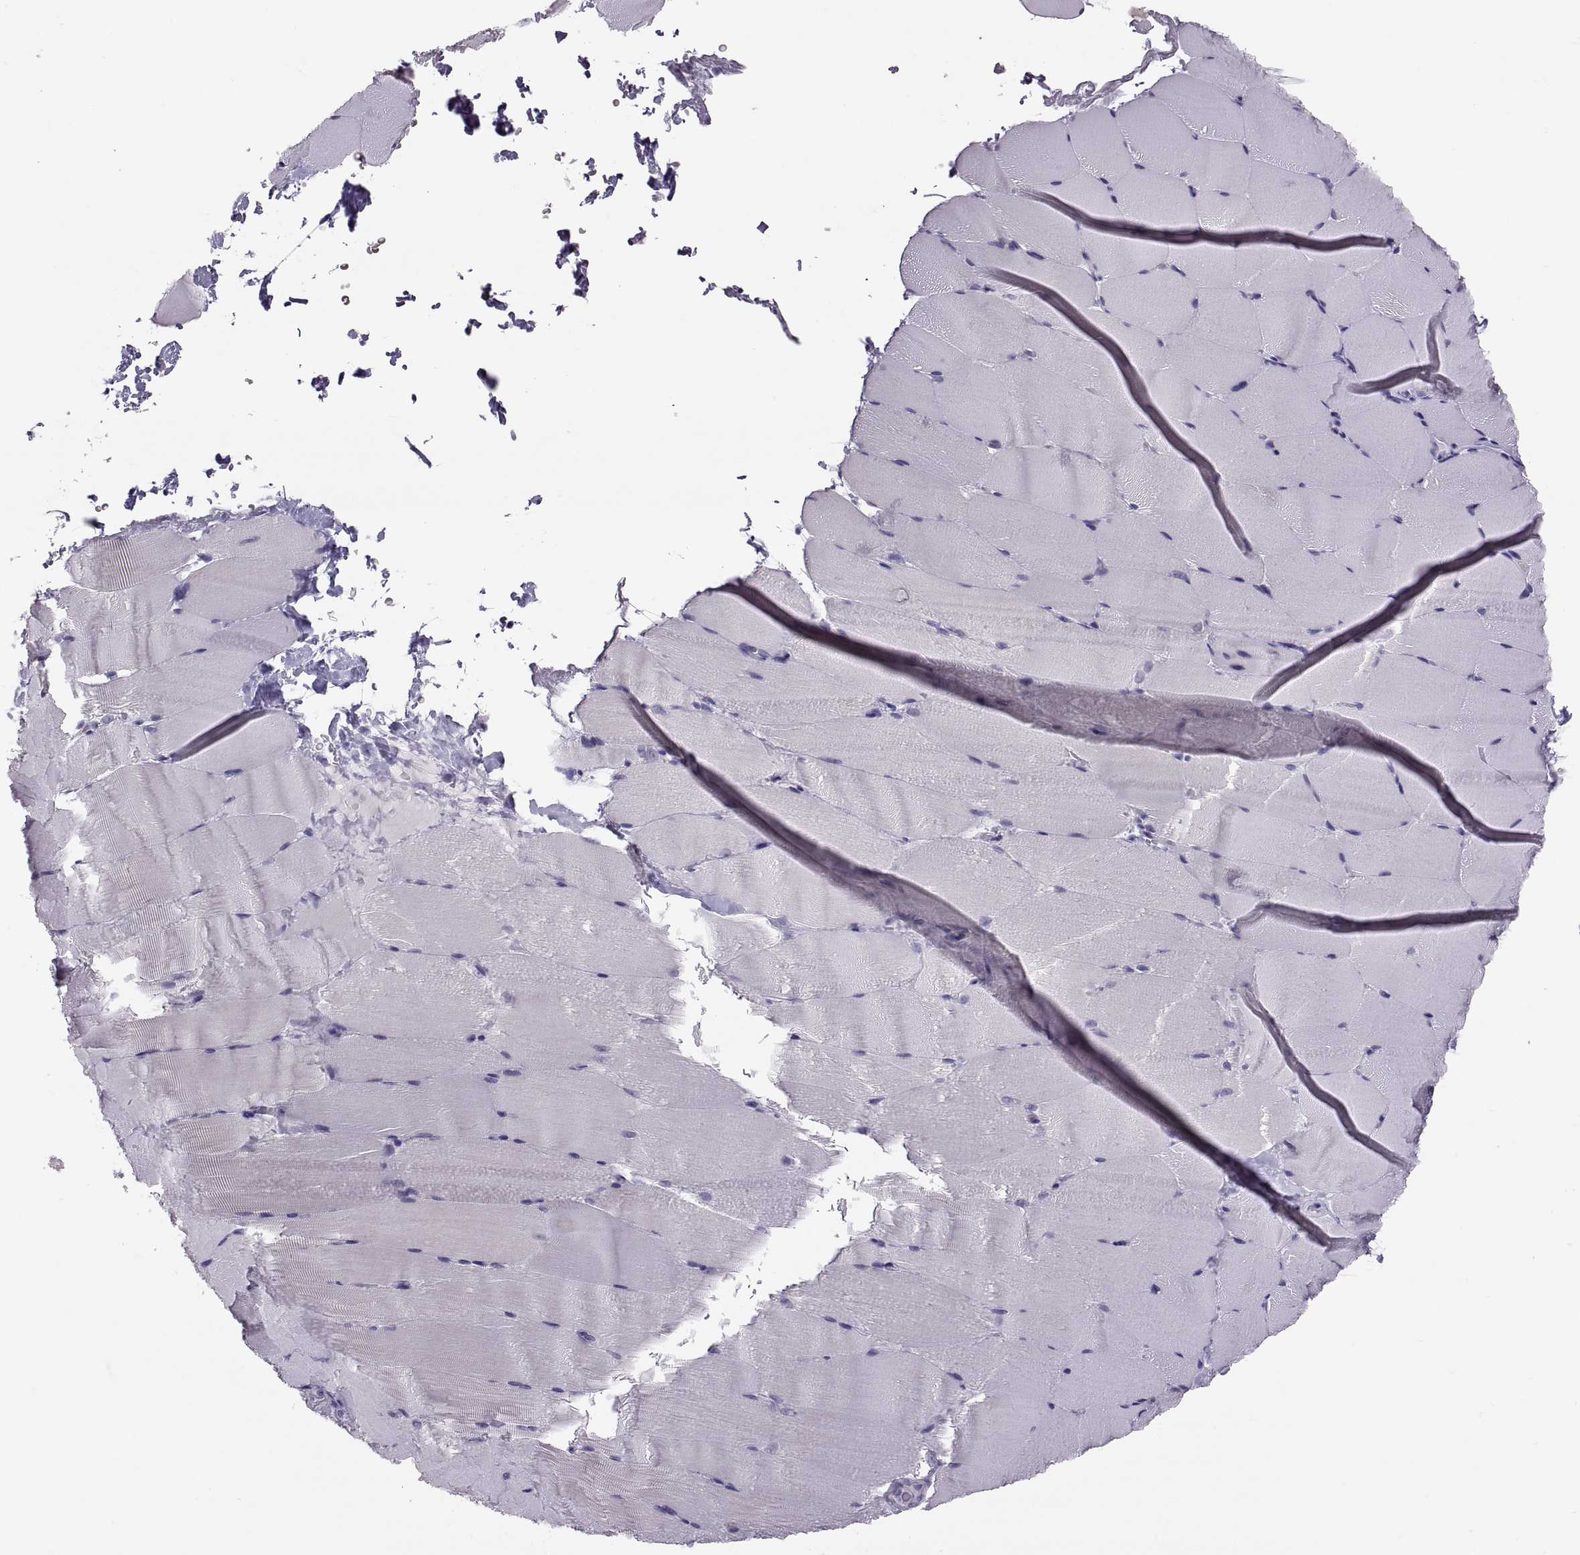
{"staining": {"intensity": "negative", "quantity": "none", "location": "none"}, "tissue": "skeletal muscle", "cell_type": "Myocytes", "image_type": "normal", "snomed": [{"axis": "morphology", "description": "Normal tissue, NOS"}, {"axis": "topography", "description": "Skeletal muscle"}], "caption": "Photomicrograph shows no protein staining in myocytes of benign skeletal muscle. (DAB (3,3'-diaminobenzidine) IHC visualized using brightfield microscopy, high magnification).", "gene": "TTC21A", "patient": {"sex": "female", "age": 37}}